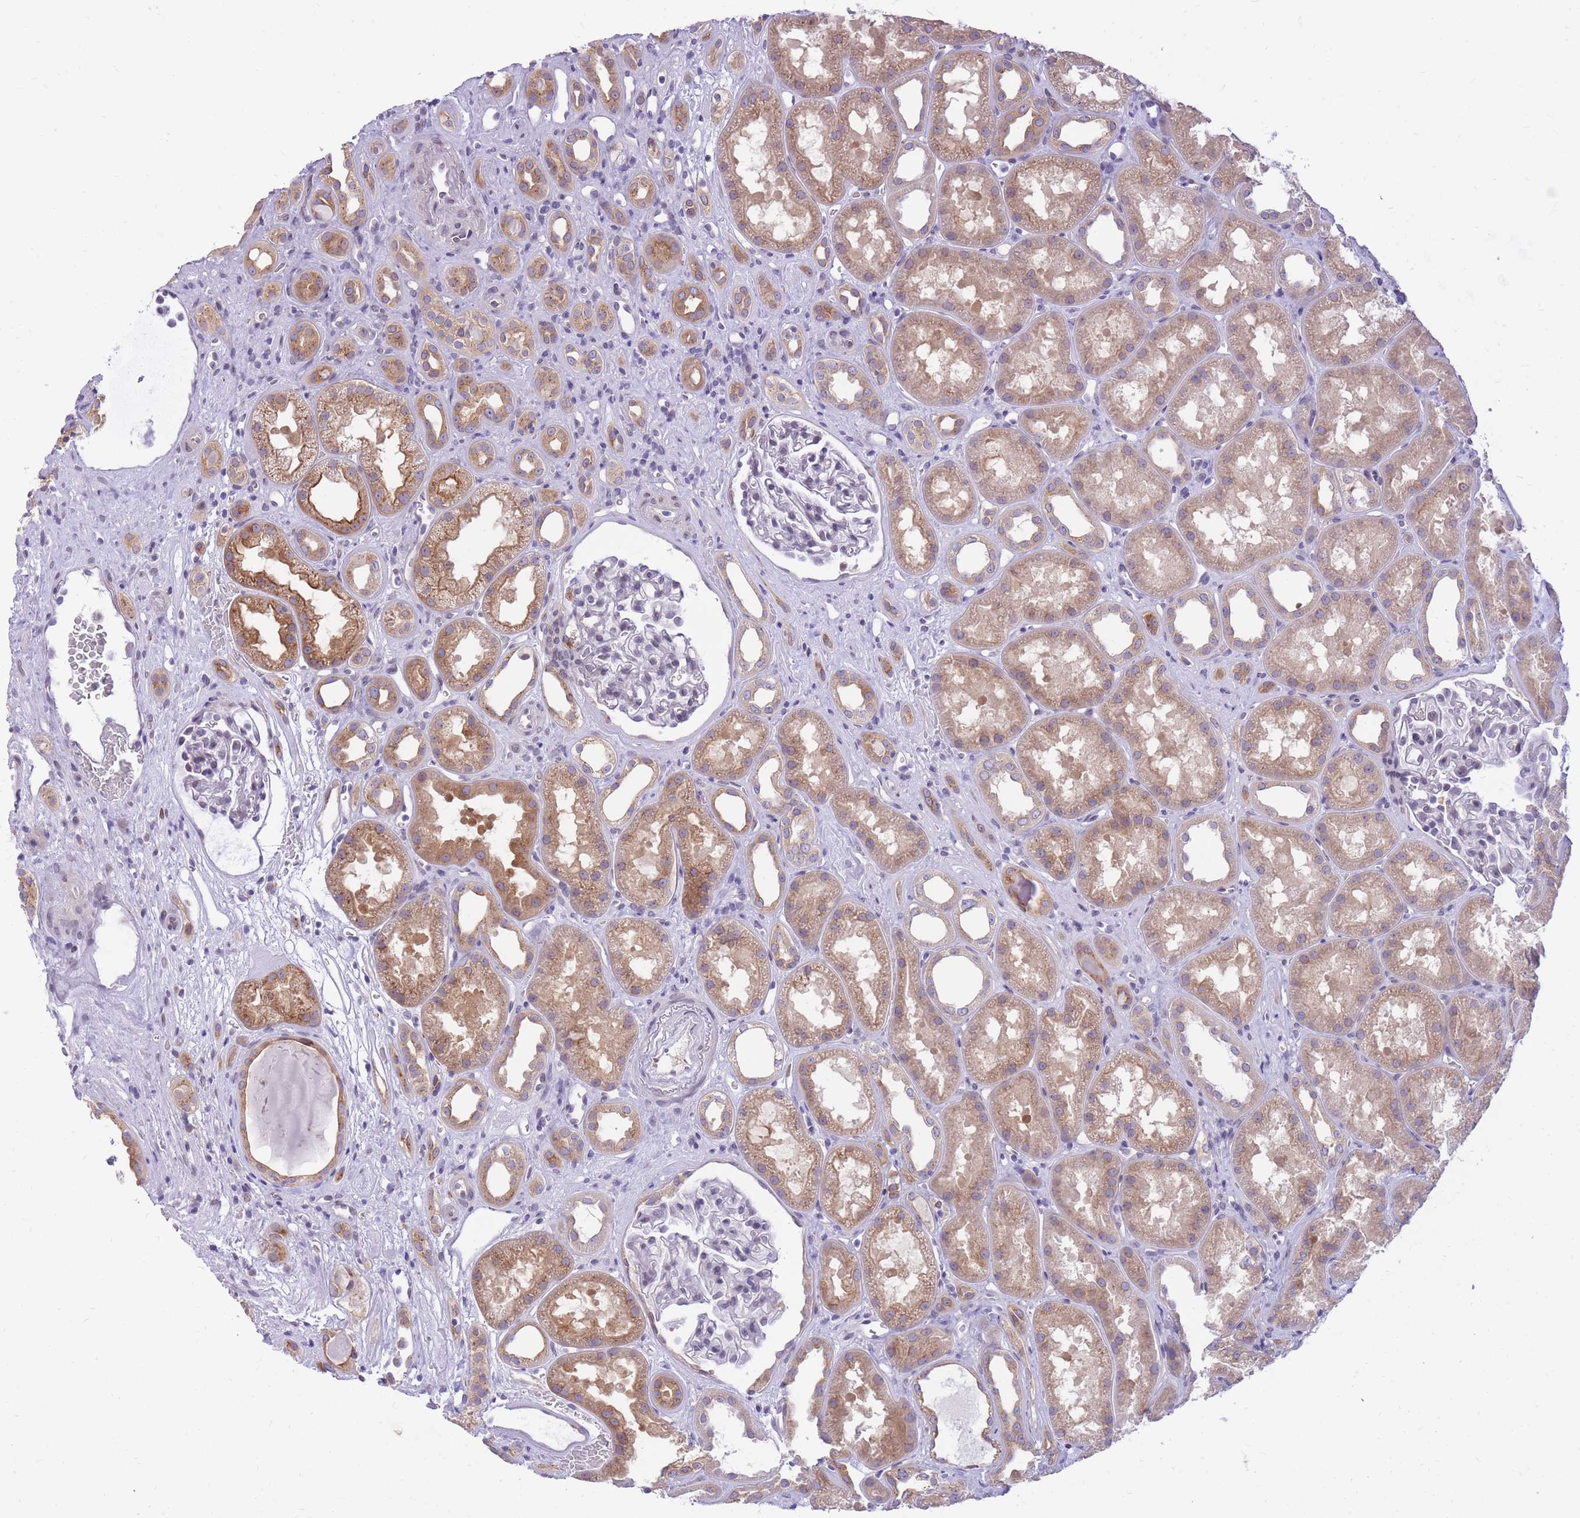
{"staining": {"intensity": "negative", "quantity": "none", "location": "none"}, "tissue": "kidney", "cell_type": "Cells in glomeruli", "image_type": "normal", "snomed": [{"axis": "morphology", "description": "Normal tissue, NOS"}, {"axis": "topography", "description": "Kidney"}], "caption": "Human kidney stained for a protein using immunohistochemistry demonstrates no positivity in cells in glomeruli.", "gene": "HOOK2", "patient": {"sex": "male", "age": 61}}